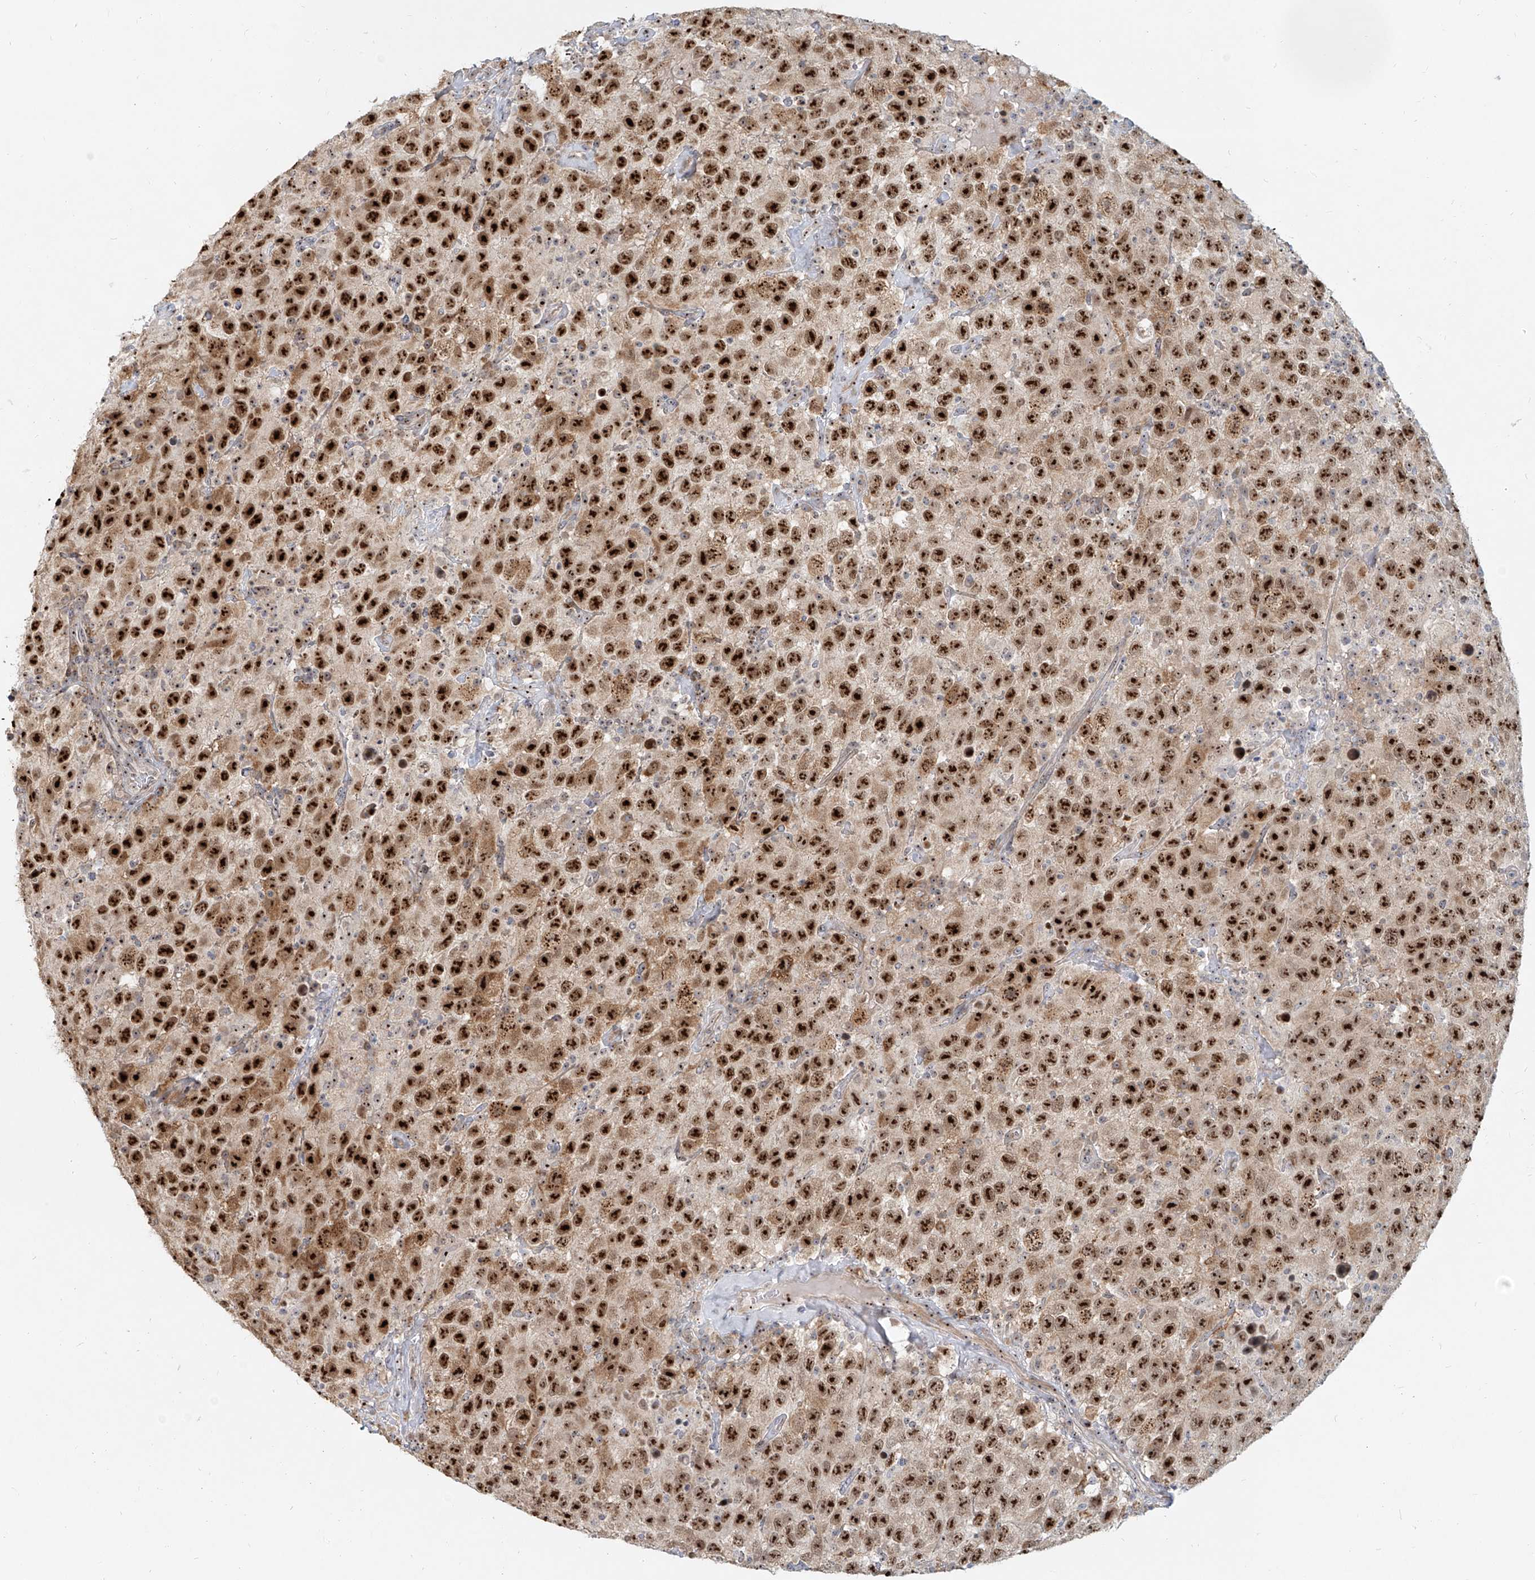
{"staining": {"intensity": "strong", "quantity": ">75%", "location": "nuclear"}, "tissue": "testis cancer", "cell_type": "Tumor cells", "image_type": "cancer", "snomed": [{"axis": "morphology", "description": "Seminoma, NOS"}, {"axis": "topography", "description": "Testis"}], "caption": "Testis cancer (seminoma) stained with a protein marker reveals strong staining in tumor cells.", "gene": "BYSL", "patient": {"sex": "male", "age": 41}}